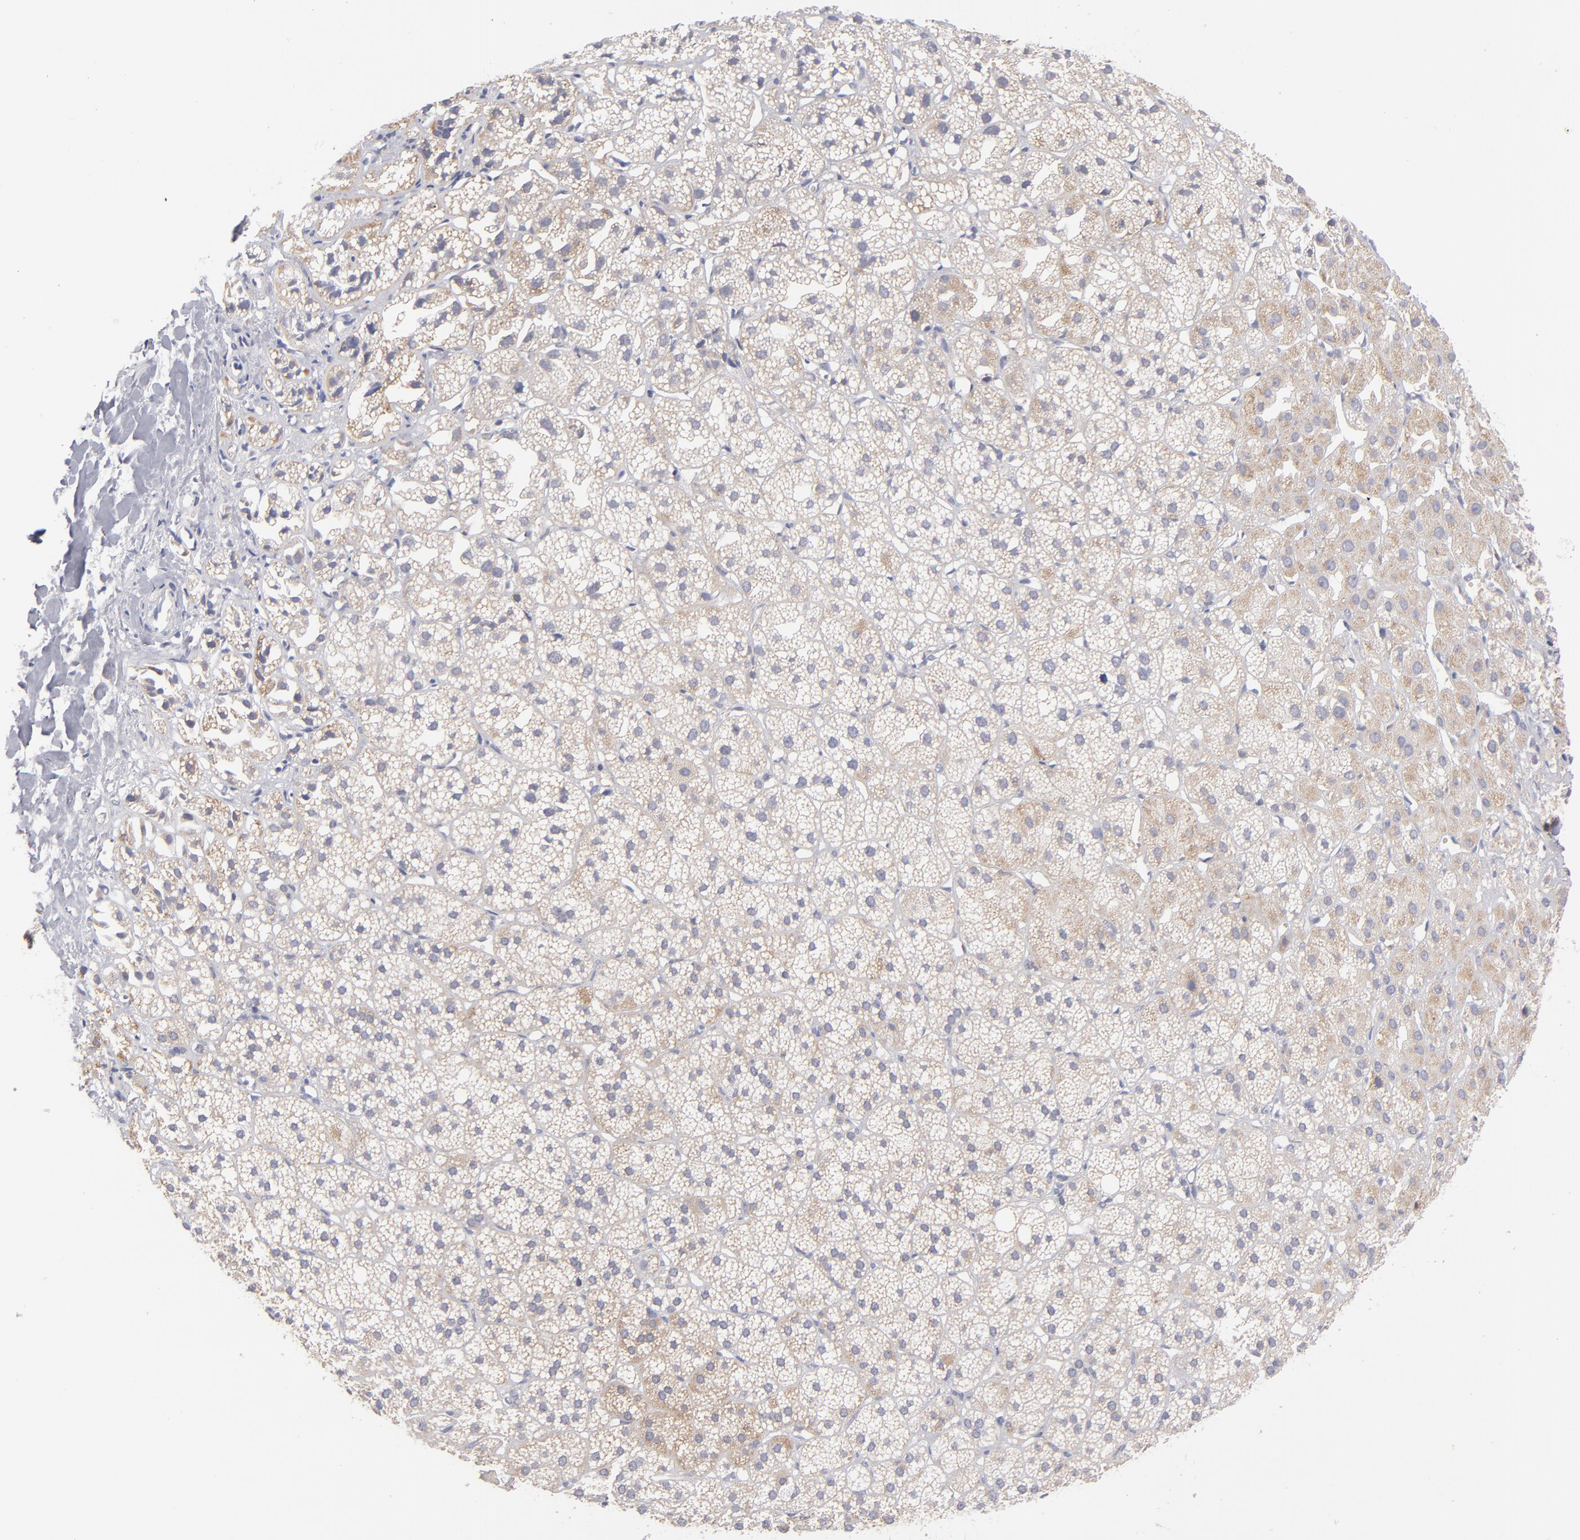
{"staining": {"intensity": "moderate", "quantity": "25%-75%", "location": "cytoplasmic/membranous"}, "tissue": "adrenal gland", "cell_type": "Glandular cells", "image_type": "normal", "snomed": [{"axis": "morphology", "description": "Normal tissue, NOS"}, {"axis": "topography", "description": "Adrenal gland"}], "caption": "Brown immunohistochemical staining in unremarkable adrenal gland reveals moderate cytoplasmic/membranous staining in about 25%-75% of glandular cells. (DAB (3,3'-diaminobenzidine) IHC, brown staining for protein, blue staining for nuclei).", "gene": "HCCS", "patient": {"sex": "female", "age": 71}}